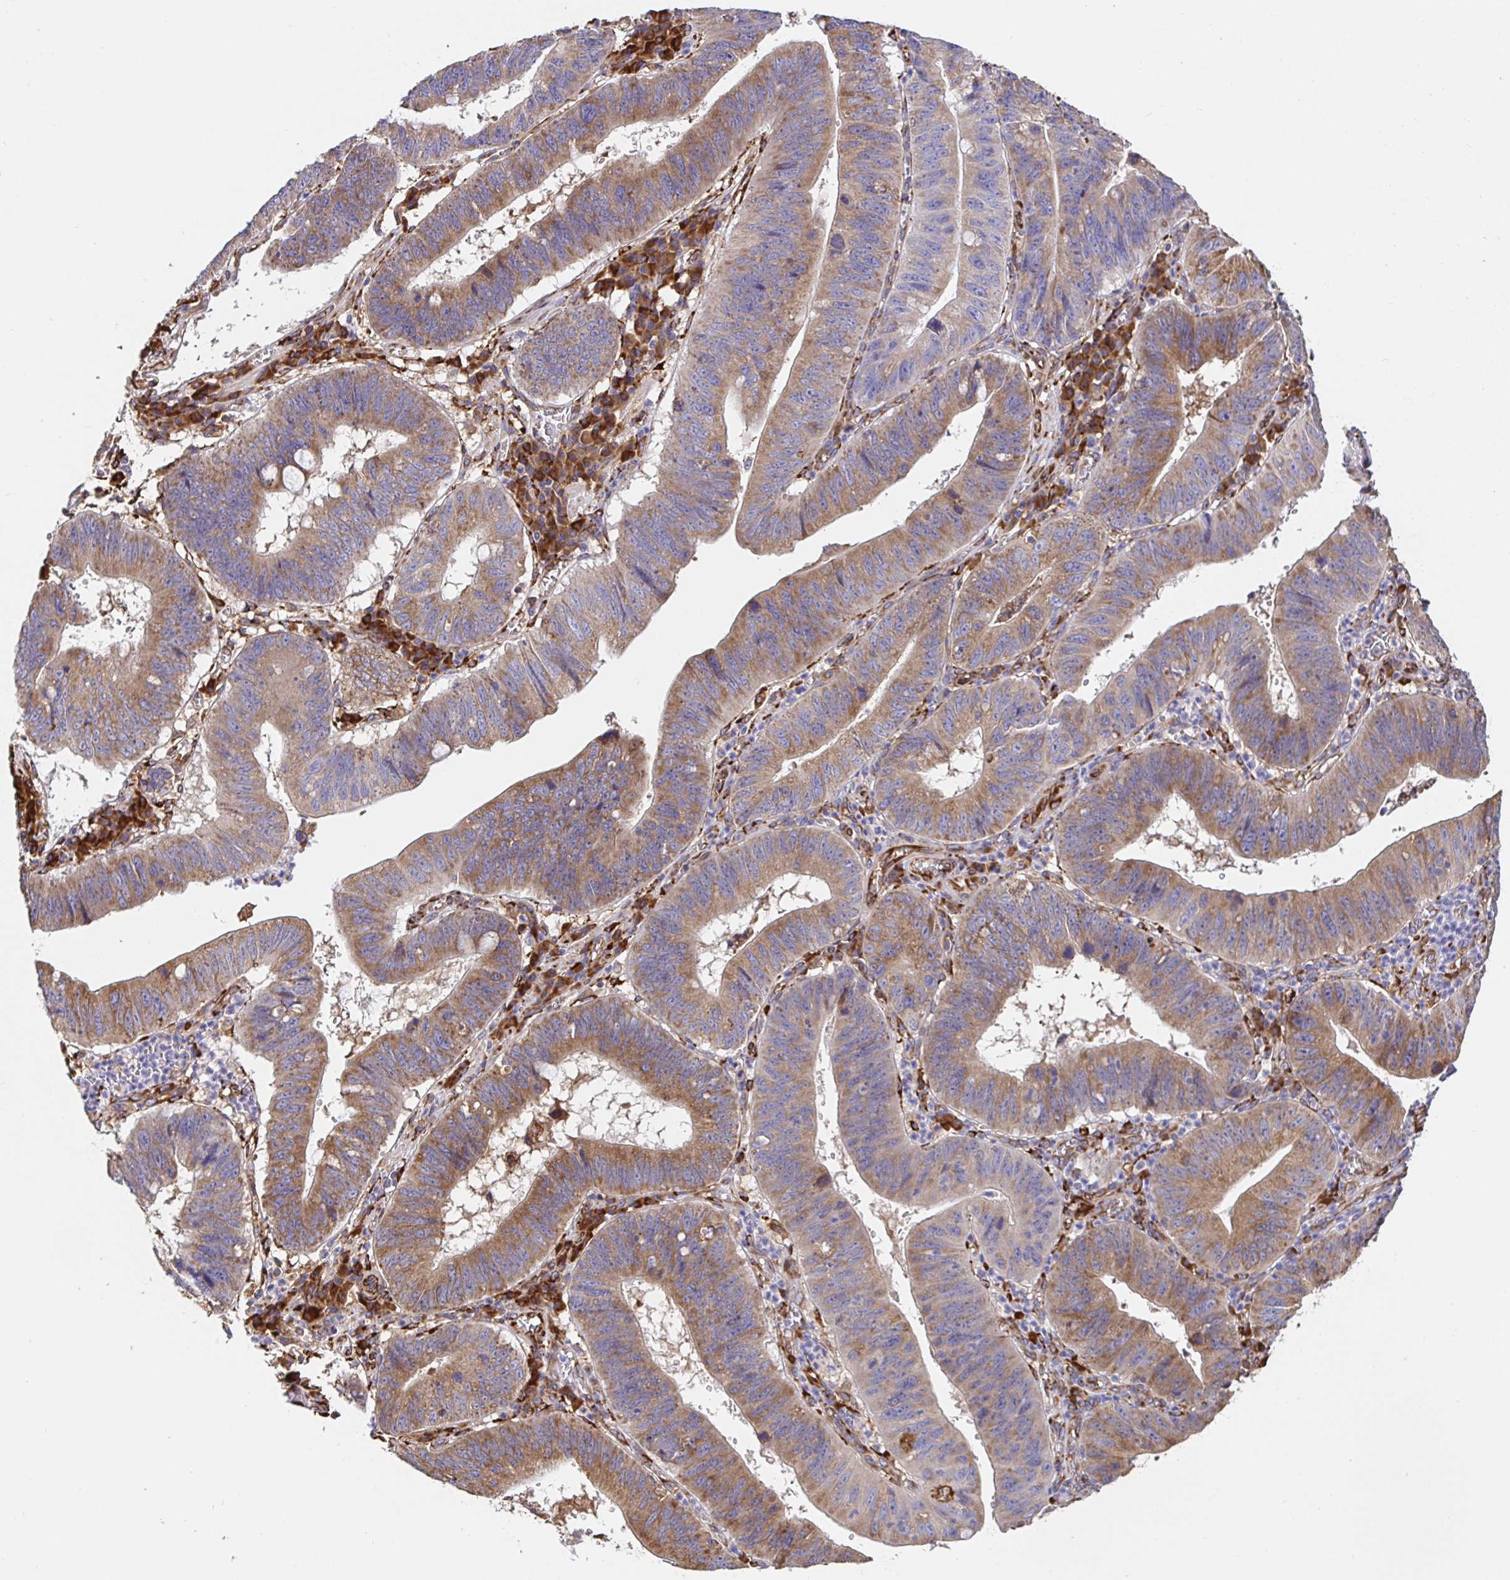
{"staining": {"intensity": "moderate", "quantity": ">75%", "location": "cytoplasmic/membranous"}, "tissue": "stomach cancer", "cell_type": "Tumor cells", "image_type": "cancer", "snomed": [{"axis": "morphology", "description": "Adenocarcinoma, NOS"}, {"axis": "topography", "description": "Stomach"}], "caption": "The image displays a brown stain indicating the presence of a protein in the cytoplasmic/membranous of tumor cells in adenocarcinoma (stomach).", "gene": "MAOA", "patient": {"sex": "male", "age": 59}}